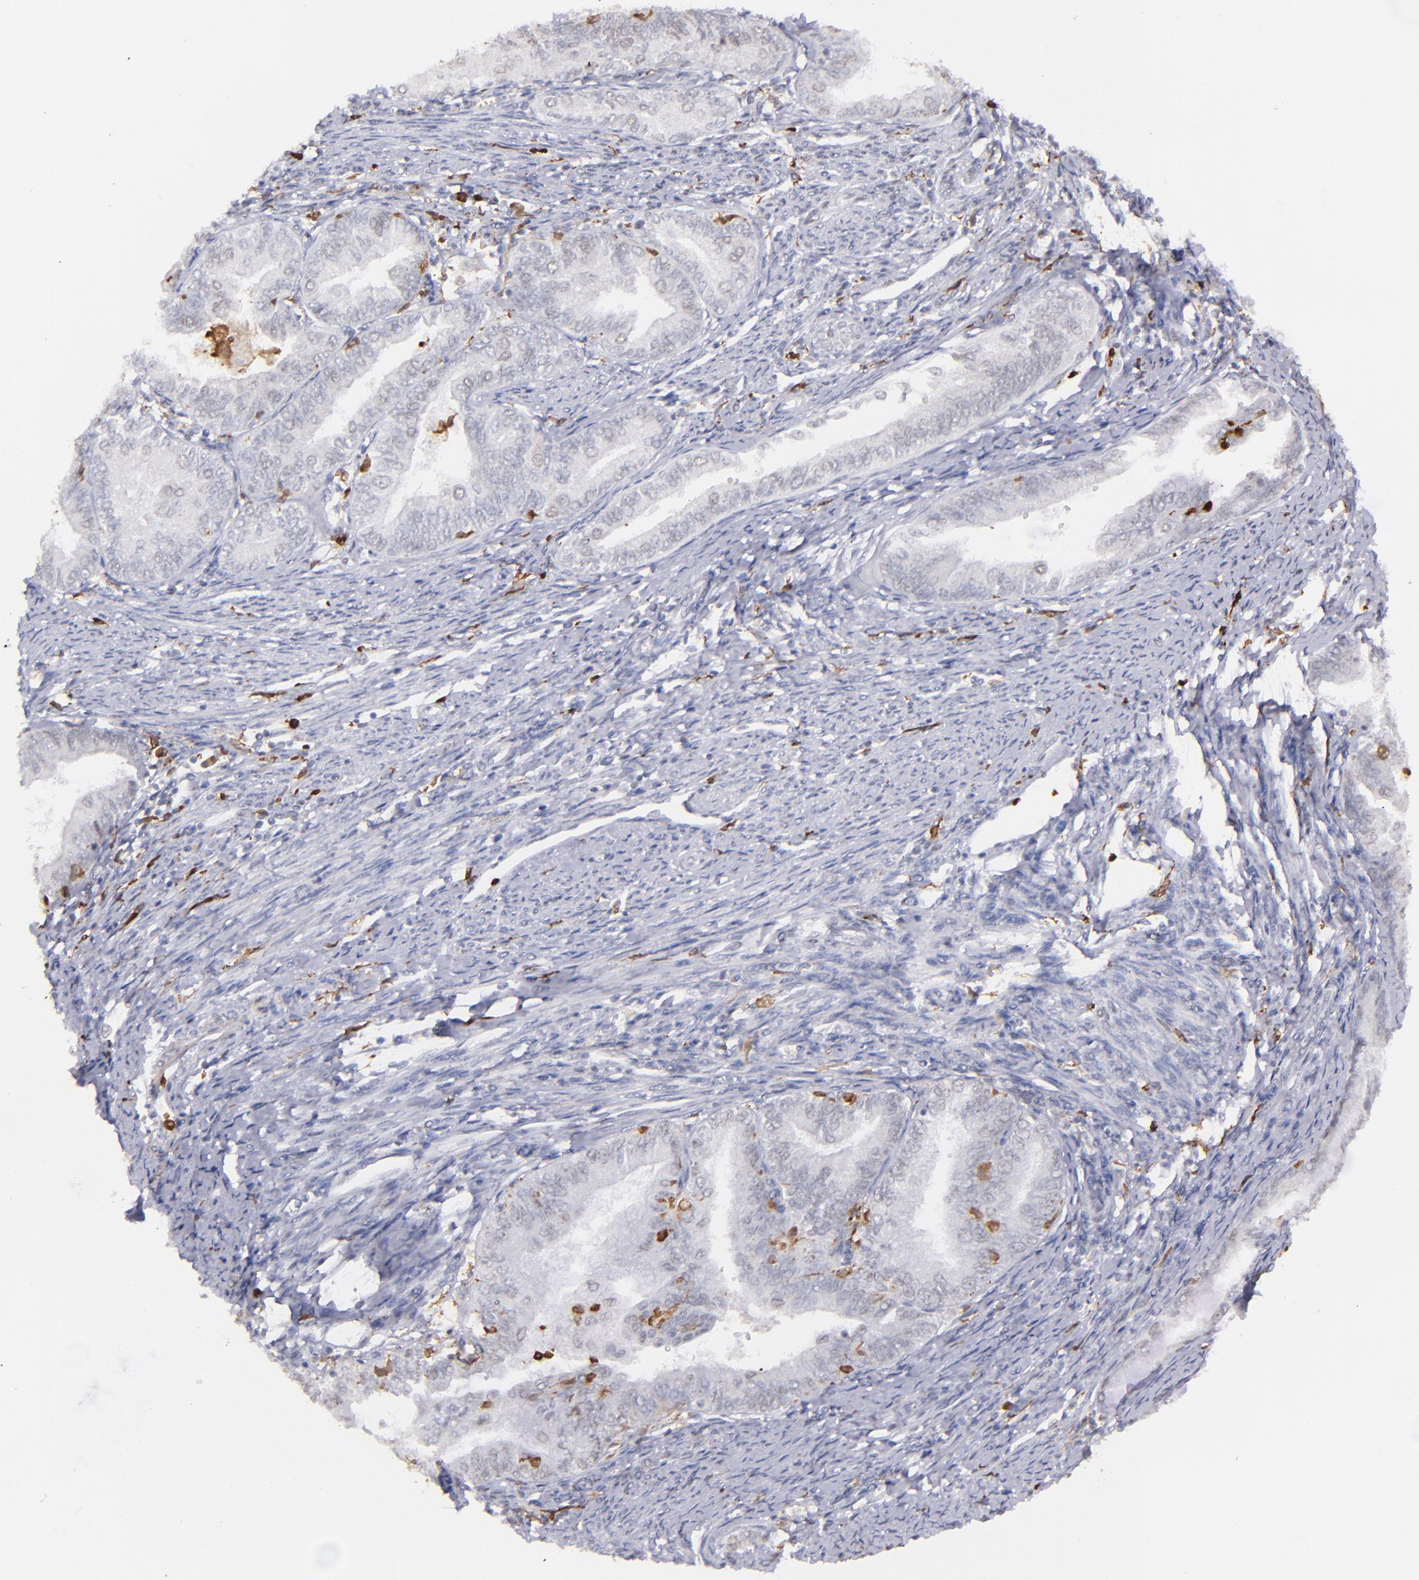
{"staining": {"intensity": "negative", "quantity": "none", "location": "none"}, "tissue": "endometrial cancer", "cell_type": "Tumor cells", "image_type": "cancer", "snomed": [{"axis": "morphology", "description": "Adenocarcinoma, NOS"}, {"axis": "topography", "description": "Endometrium"}], "caption": "A histopathology image of human endometrial cancer is negative for staining in tumor cells.", "gene": "NCF2", "patient": {"sex": "female", "age": 66}}